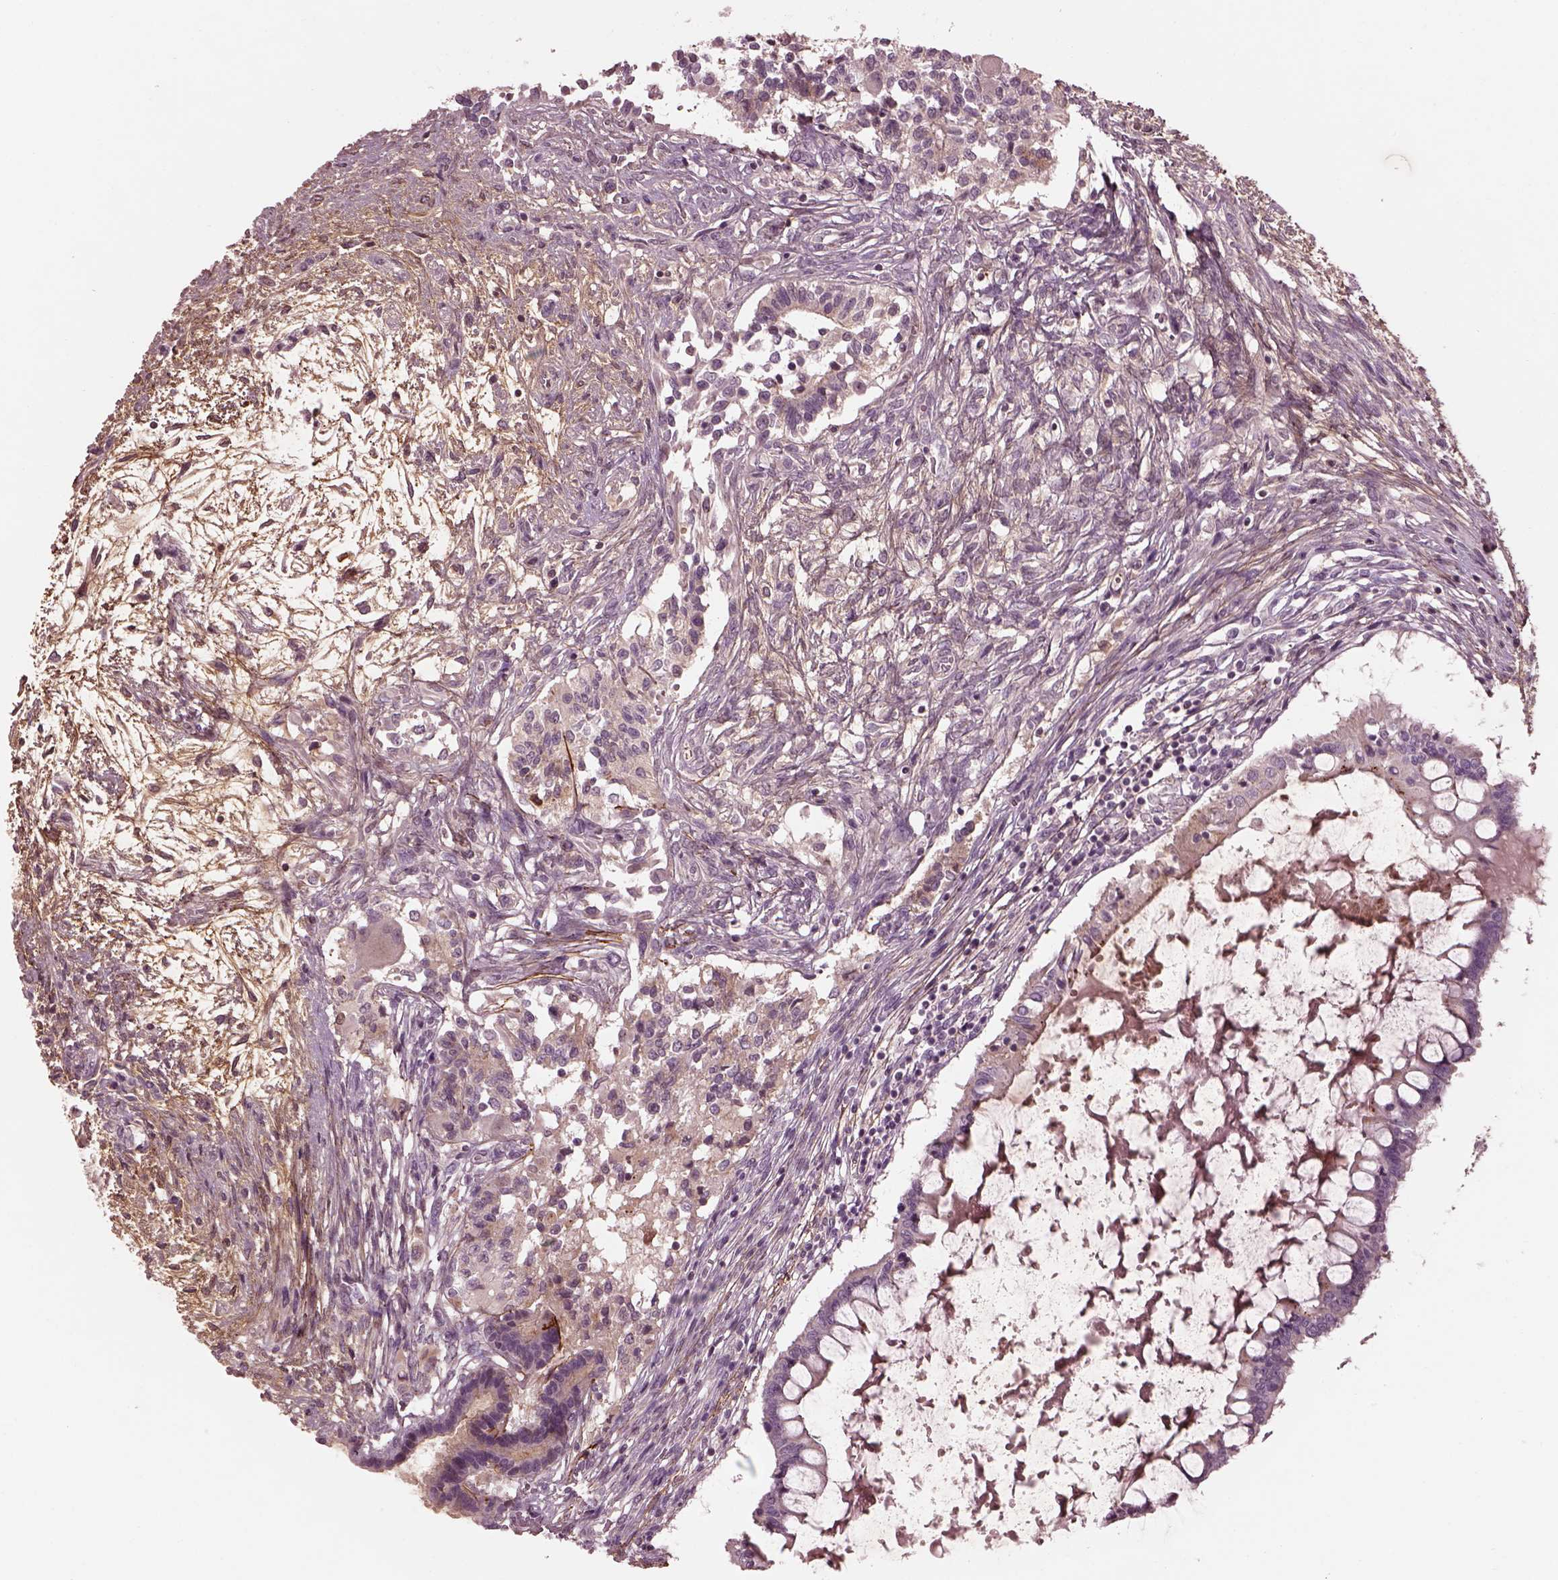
{"staining": {"intensity": "negative", "quantity": "none", "location": "none"}, "tissue": "testis cancer", "cell_type": "Tumor cells", "image_type": "cancer", "snomed": [{"axis": "morphology", "description": "Carcinoma, Embryonal, NOS"}, {"axis": "topography", "description": "Testis"}], "caption": "A high-resolution image shows immunohistochemistry staining of testis cancer, which demonstrates no significant positivity in tumor cells.", "gene": "EFEMP1", "patient": {"sex": "male", "age": 37}}